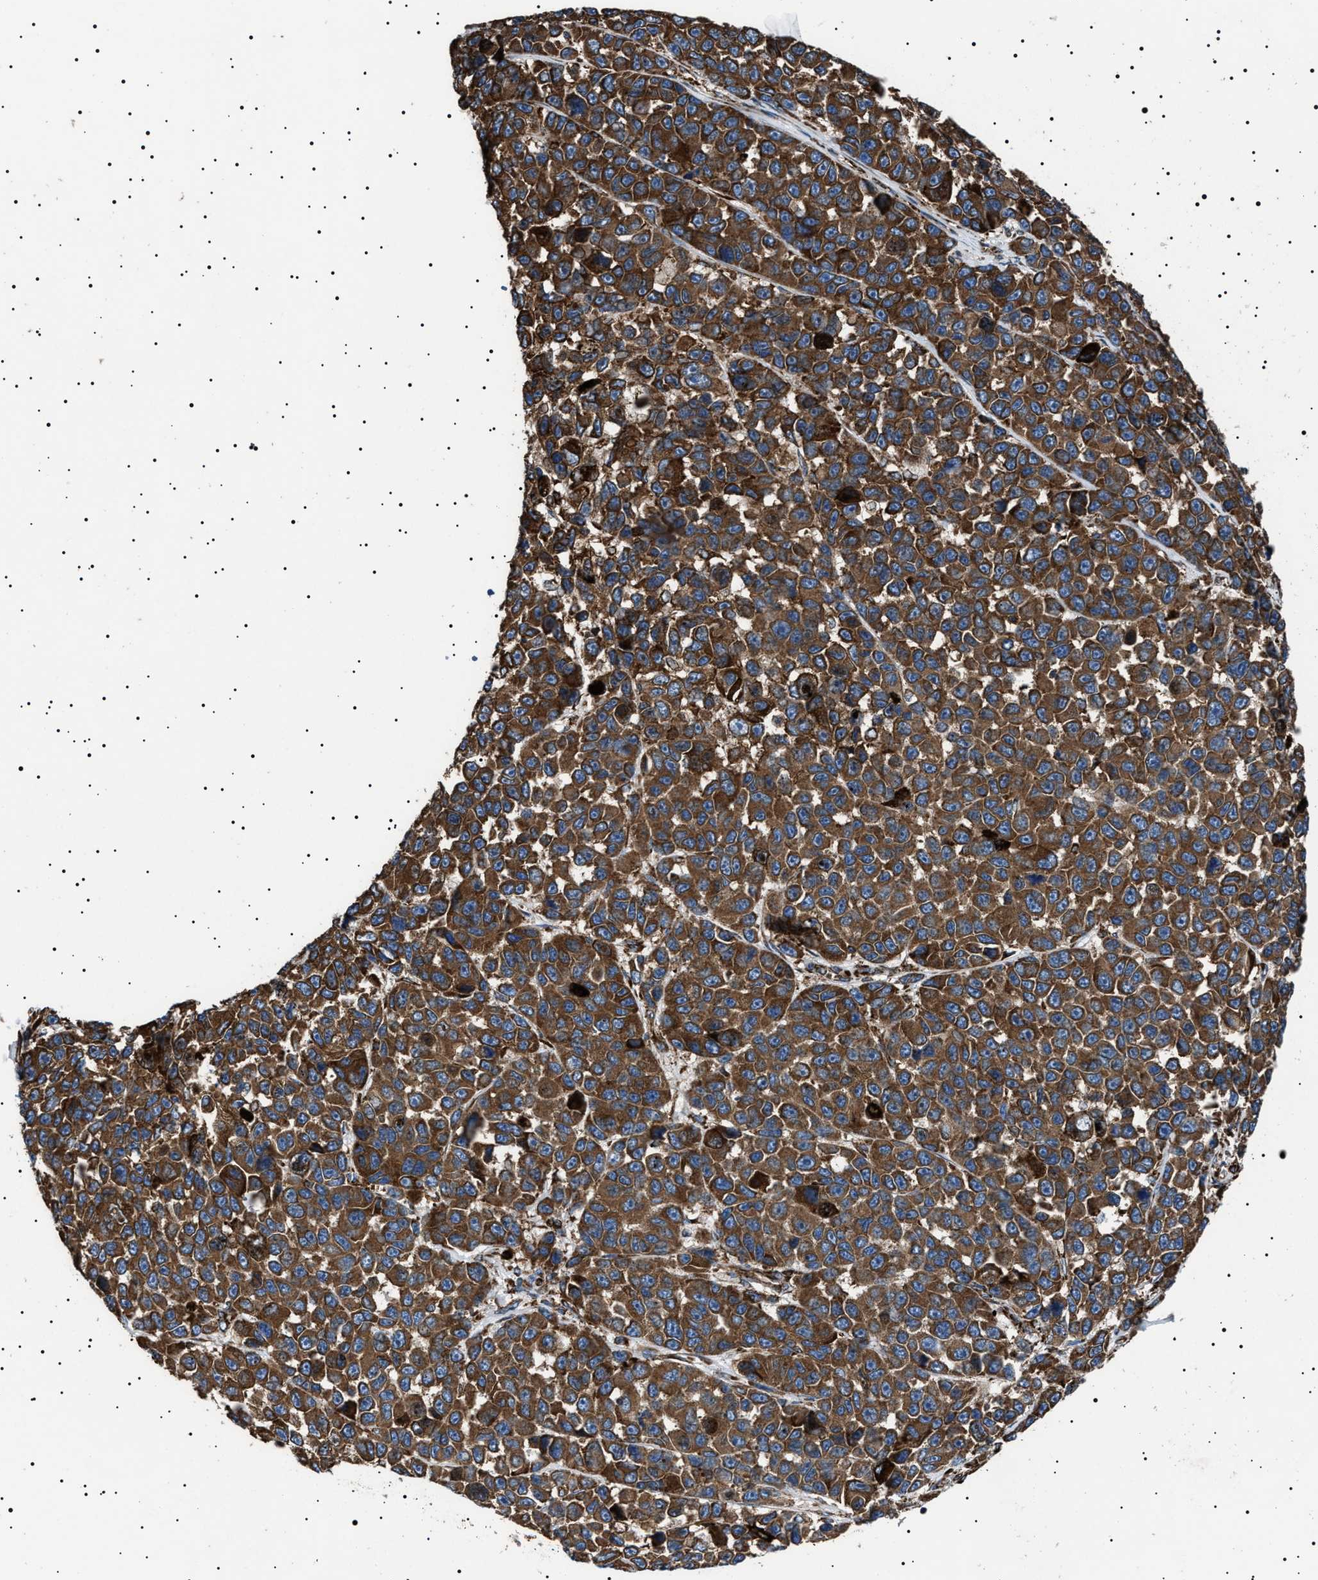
{"staining": {"intensity": "strong", "quantity": ">75%", "location": "cytoplasmic/membranous"}, "tissue": "melanoma", "cell_type": "Tumor cells", "image_type": "cancer", "snomed": [{"axis": "morphology", "description": "Malignant melanoma, NOS"}, {"axis": "topography", "description": "Skin"}], "caption": "Immunohistochemical staining of melanoma exhibits high levels of strong cytoplasmic/membranous positivity in about >75% of tumor cells.", "gene": "TOP1MT", "patient": {"sex": "male", "age": 53}}